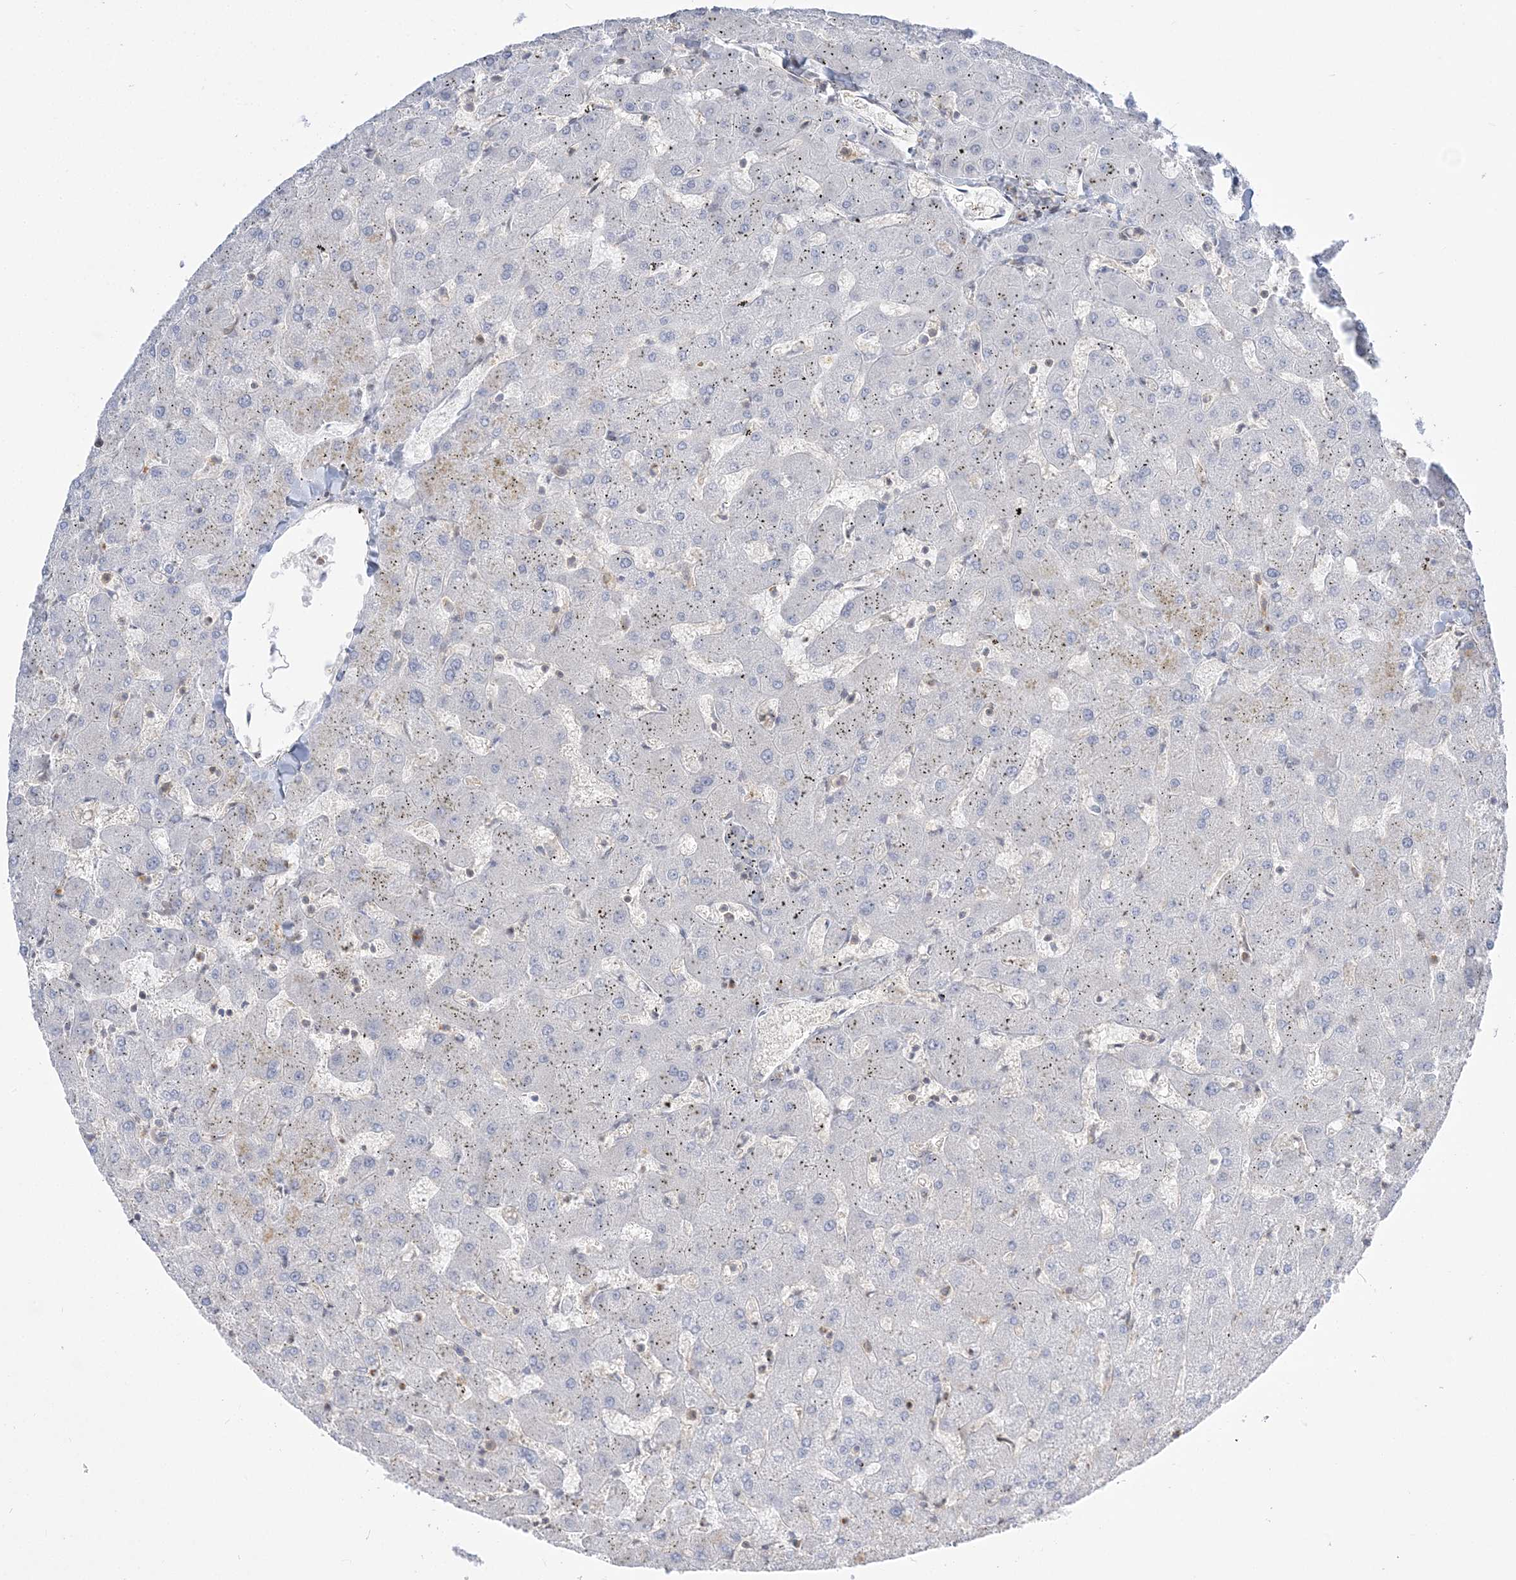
{"staining": {"intensity": "negative", "quantity": "none", "location": "none"}, "tissue": "liver", "cell_type": "Cholangiocytes", "image_type": "normal", "snomed": [{"axis": "morphology", "description": "Normal tissue, NOS"}, {"axis": "topography", "description": "Liver"}], "caption": "Immunohistochemistry (IHC) of unremarkable human liver exhibits no positivity in cholangiocytes.", "gene": "THADA", "patient": {"sex": "female", "age": 63}}